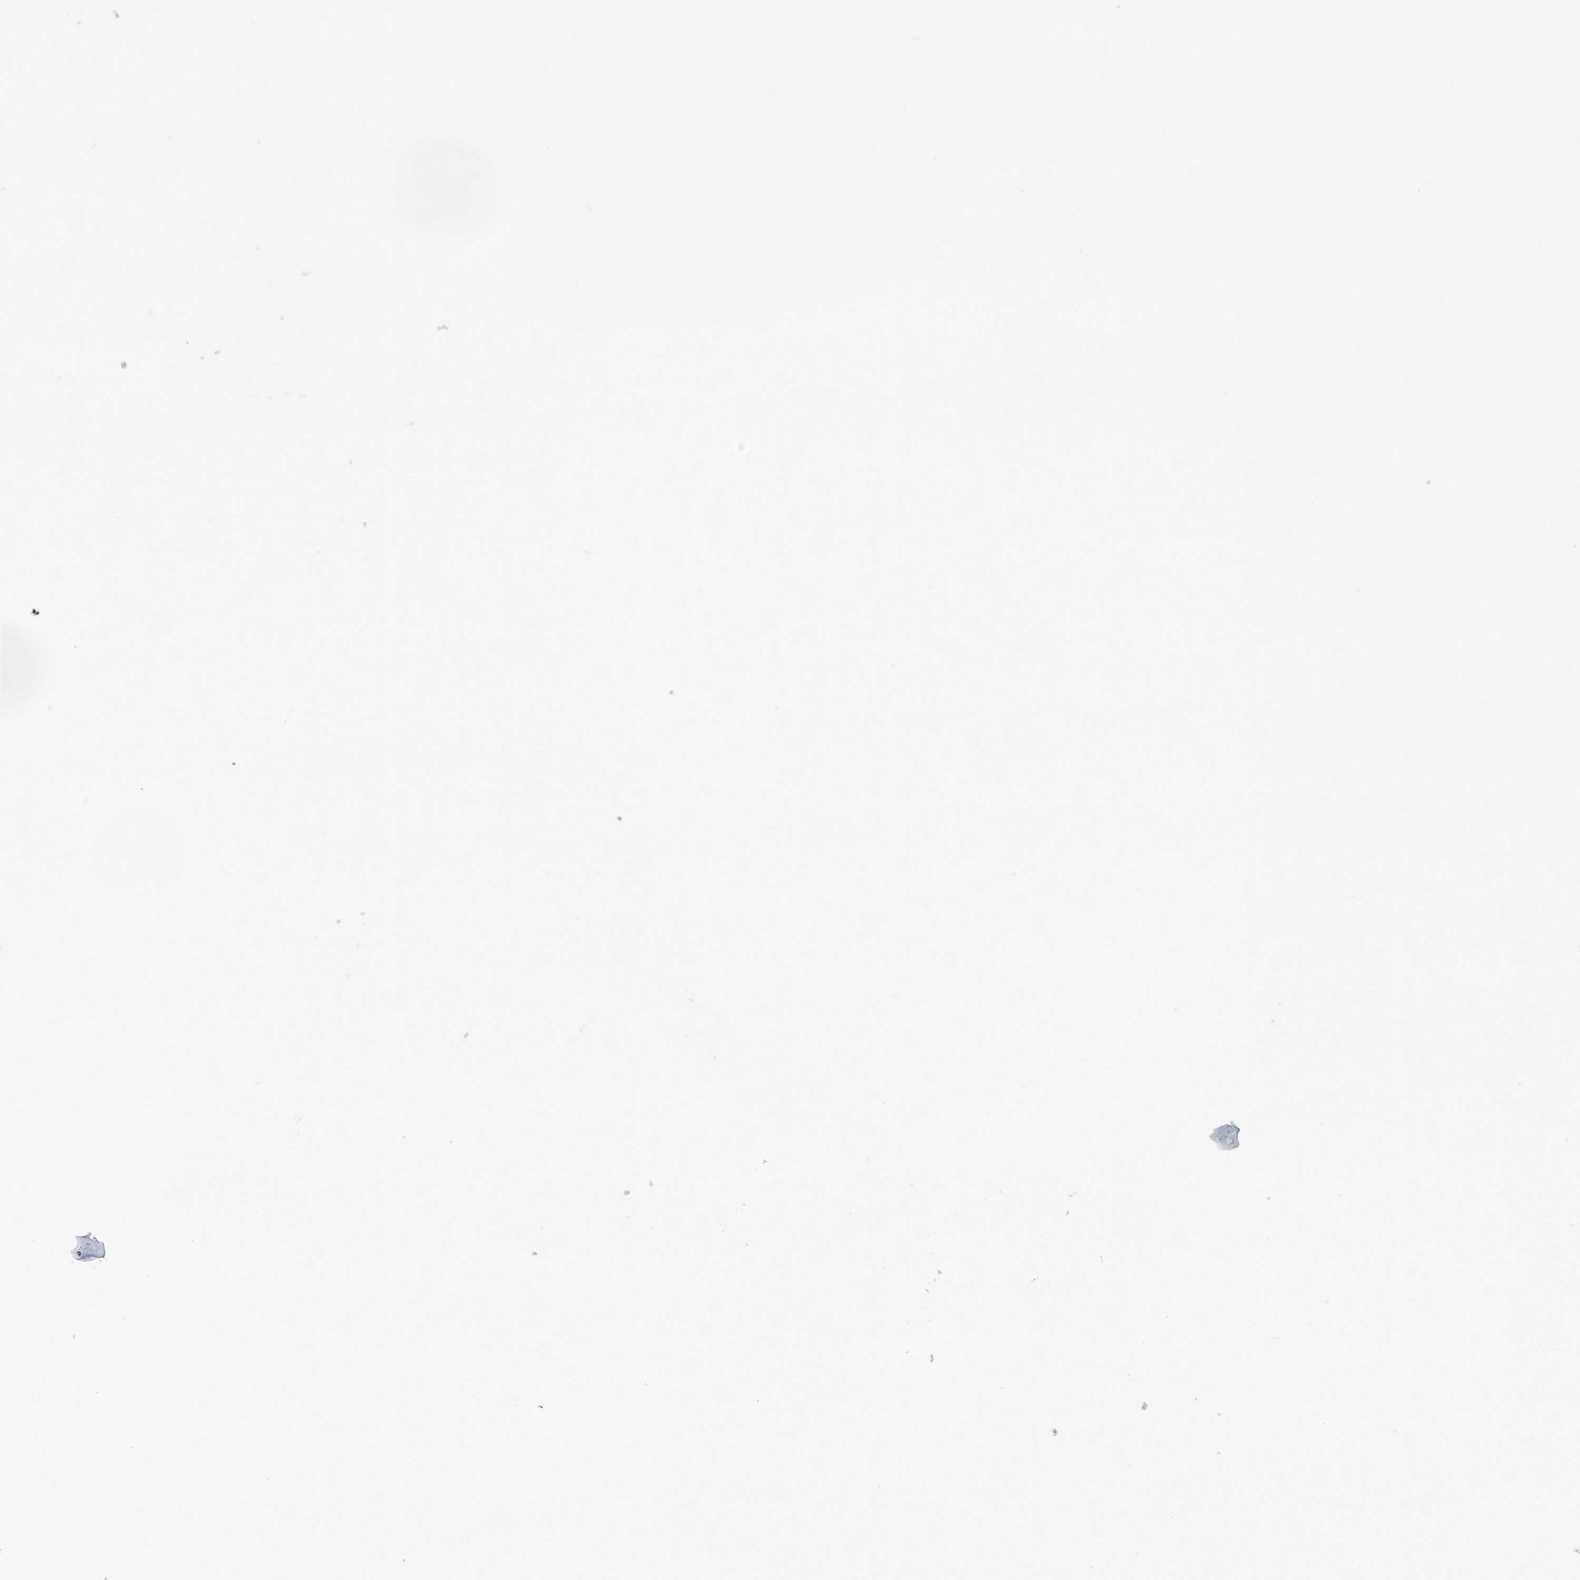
{"staining": {"intensity": "moderate", "quantity": ">75%", "location": "nuclear"}, "tissue": "renal cancer", "cell_type": "Tumor cells", "image_type": "cancer", "snomed": [{"axis": "morphology", "description": "Adenocarcinoma, NOS"}, {"axis": "topography", "description": "Kidney"}], "caption": "Immunohistochemical staining of adenocarcinoma (renal) reveals moderate nuclear protein expression in about >75% of tumor cells.", "gene": "YTHDC1", "patient": {"sex": "female", "age": 52}}